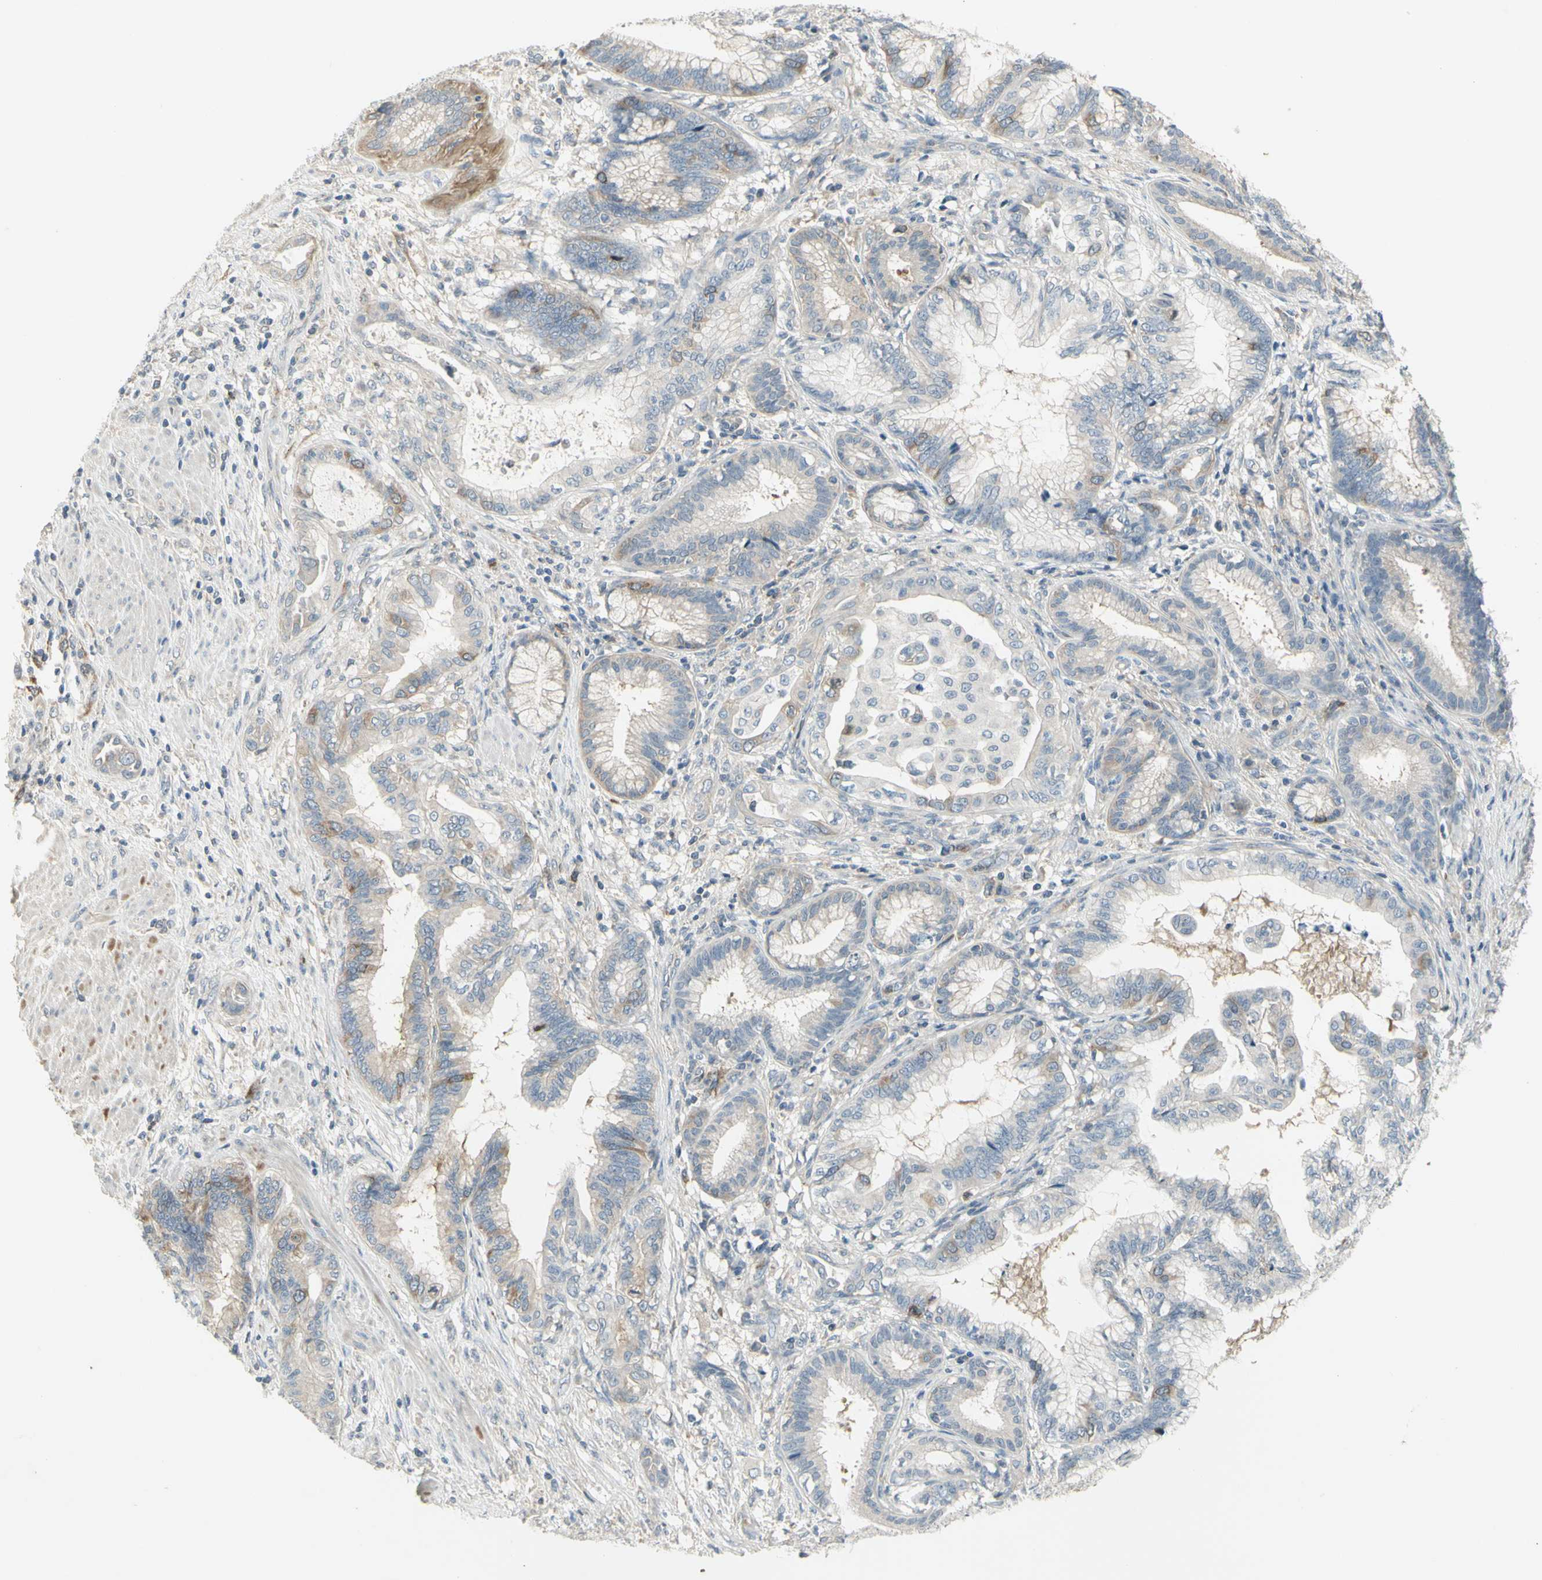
{"staining": {"intensity": "moderate", "quantity": "<25%", "location": "cytoplasmic/membranous"}, "tissue": "pancreatic cancer", "cell_type": "Tumor cells", "image_type": "cancer", "snomed": [{"axis": "morphology", "description": "Adenocarcinoma, NOS"}, {"axis": "topography", "description": "Pancreas"}], "caption": "A high-resolution image shows IHC staining of pancreatic adenocarcinoma, which displays moderate cytoplasmic/membranous expression in approximately <25% of tumor cells.", "gene": "CCNB2", "patient": {"sex": "female", "age": 64}}